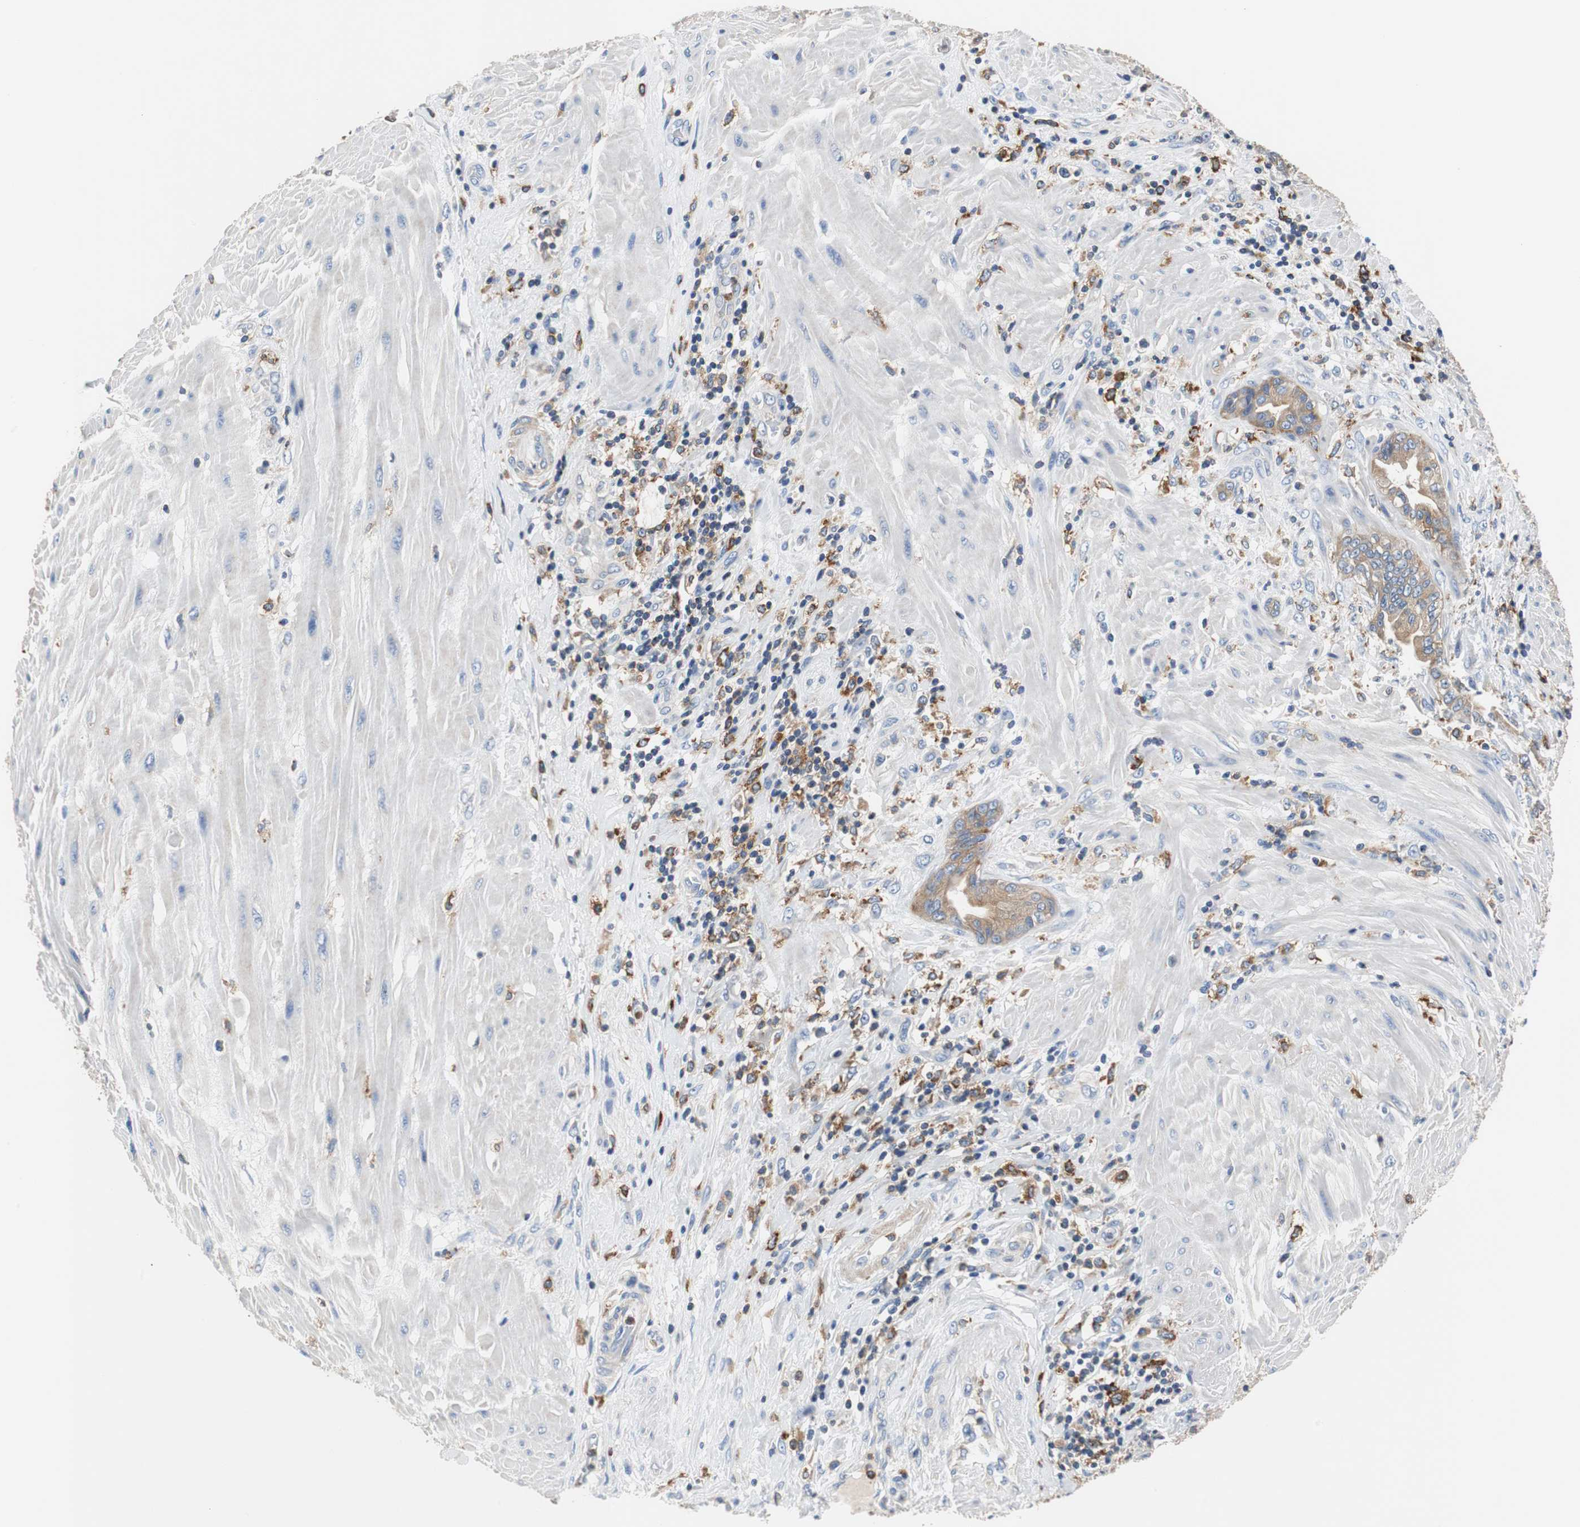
{"staining": {"intensity": "moderate", "quantity": ">75%", "location": "cytoplasmic/membranous"}, "tissue": "pancreatic cancer", "cell_type": "Tumor cells", "image_type": "cancer", "snomed": [{"axis": "morphology", "description": "Adenocarcinoma, NOS"}, {"axis": "topography", "description": "Pancreas"}], "caption": "IHC (DAB (3,3'-diaminobenzidine)) staining of human adenocarcinoma (pancreatic) exhibits moderate cytoplasmic/membranous protein expression in approximately >75% of tumor cells.", "gene": "VAMP8", "patient": {"sex": "female", "age": 64}}